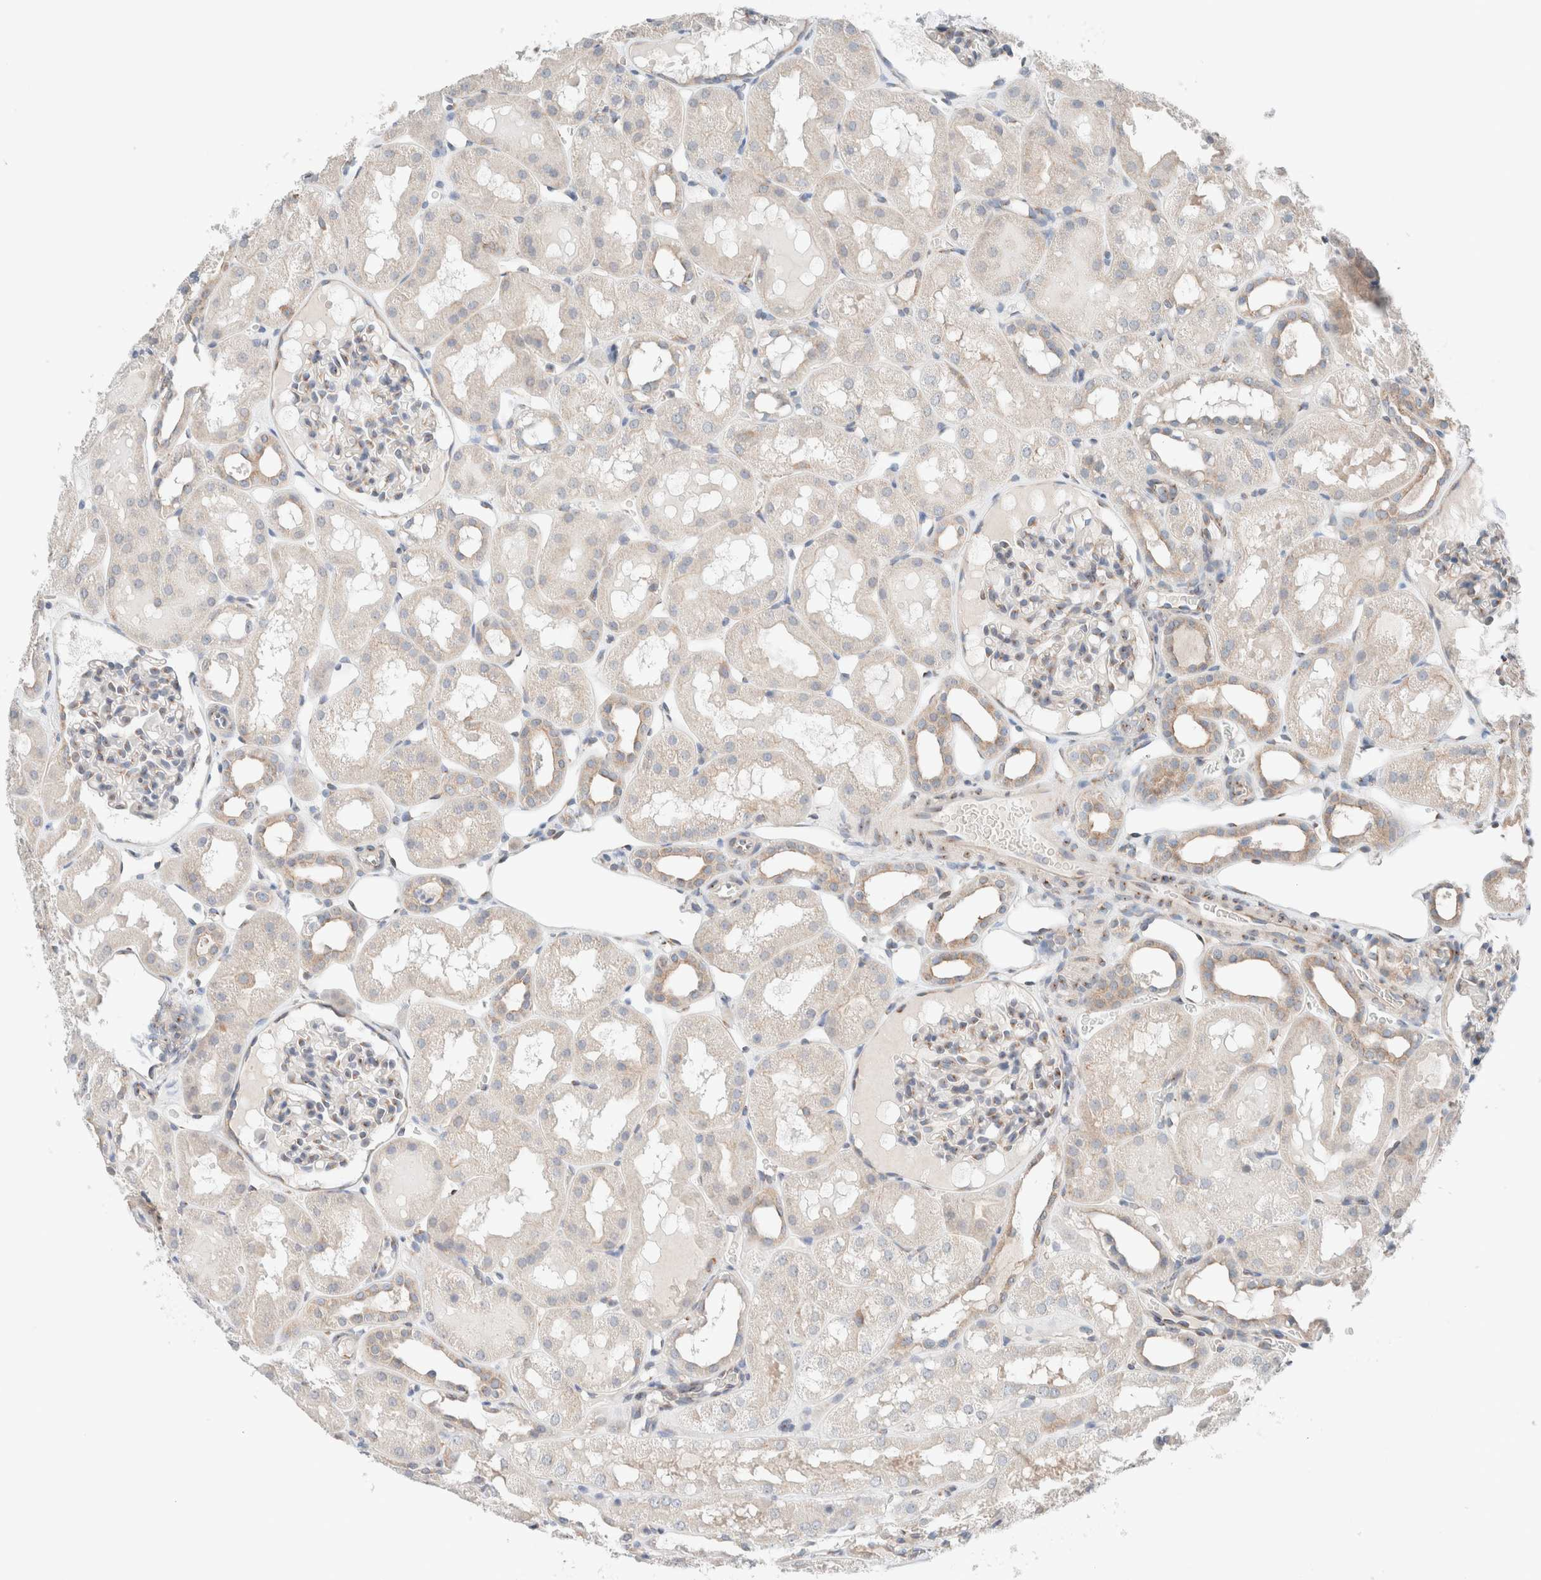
{"staining": {"intensity": "weak", "quantity": "25%-75%", "location": "cytoplasmic/membranous"}, "tissue": "kidney", "cell_type": "Cells in glomeruli", "image_type": "normal", "snomed": [{"axis": "morphology", "description": "Normal tissue, NOS"}, {"axis": "topography", "description": "Kidney"}, {"axis": "topography", "description": "Urinary bladder"}], "caption": "This histopathology image demonstrates normal kidney stained with immunohistochemistry to label a protein in brown. The cytoplasmic/membranous of cells in glomeruli show weak positivity for the protein. Nuclei are counter-stained blue.", "gene": "CASC3", "patient": {"sex": "male", "age": 16}}